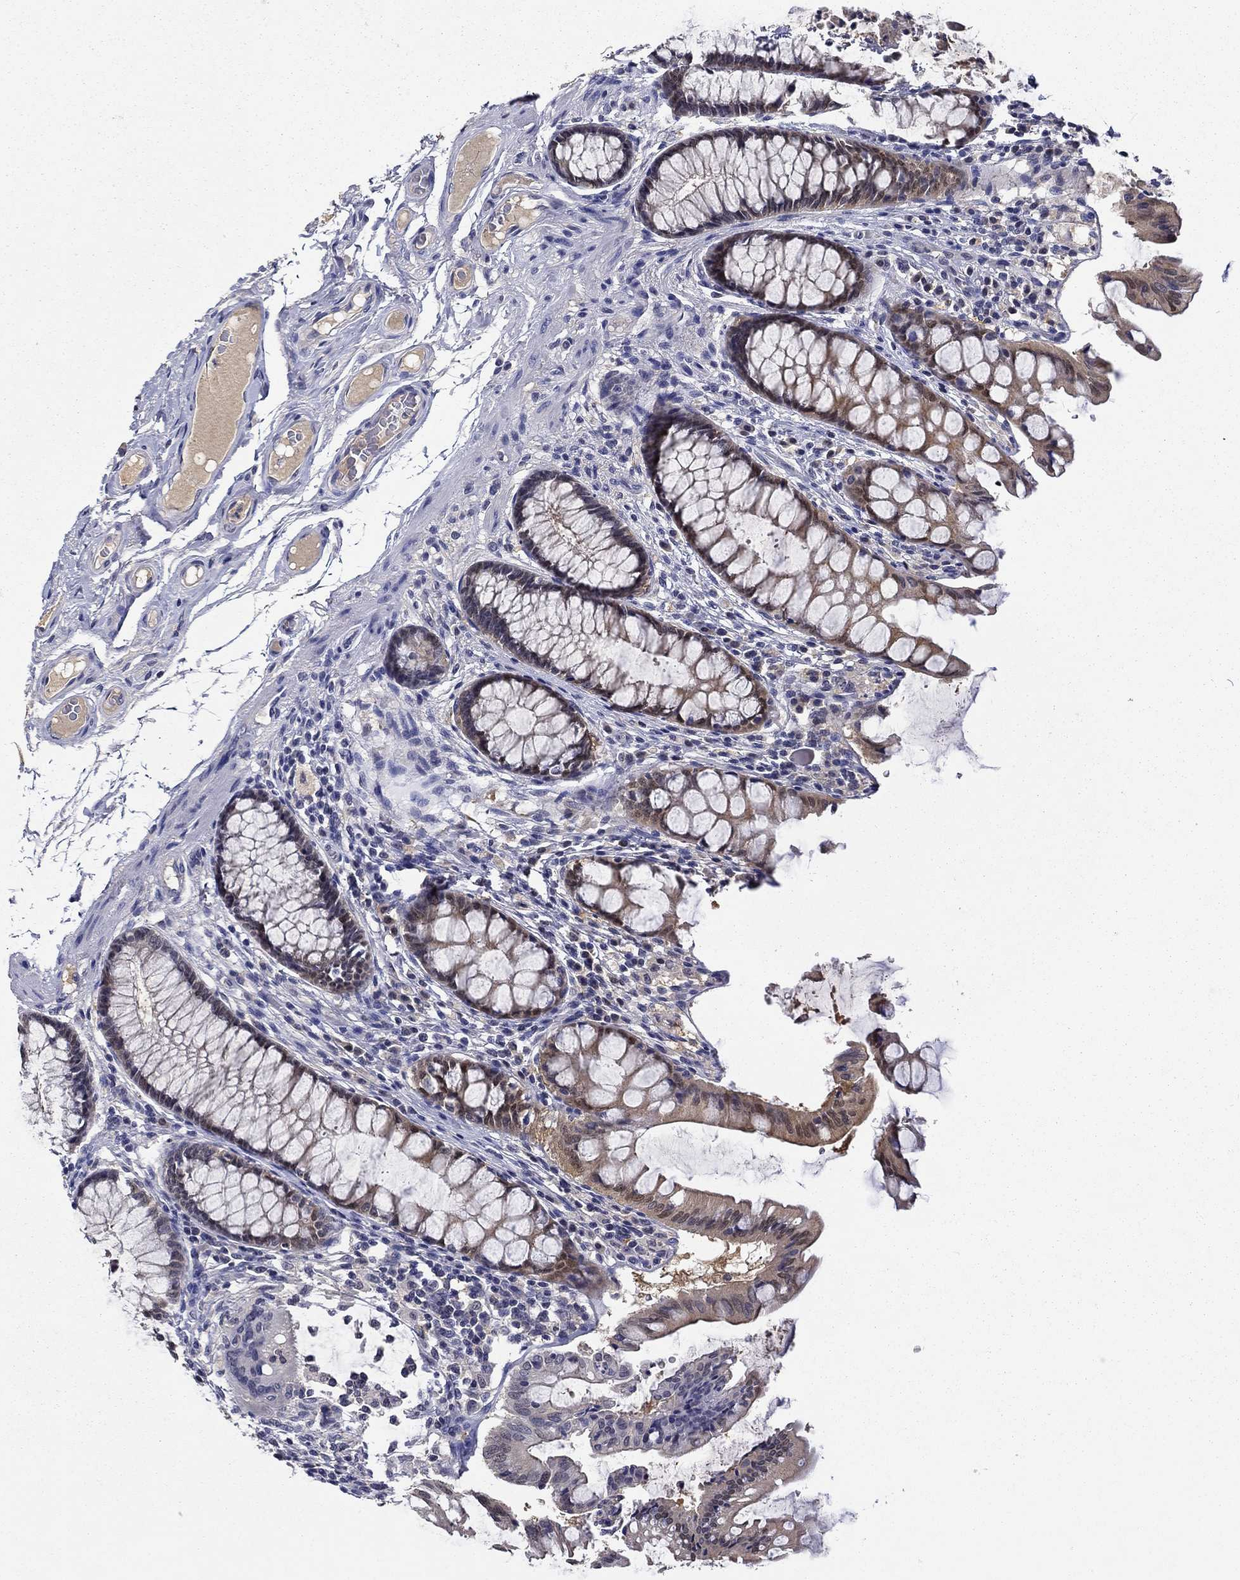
{"staining": {"intensity": "negative", "quantity": "none", "location": "none"}, "tissue": "colon", "cell_type": "Endothelial cells", "image_type": "normal", "snomed": [{"axis": "morphology", "description": "Normal tissue, NOS"}, {"axis": "topography", "description": "Colon"}], "caption": "Endothelial cells are negative for protein expression in unremarkable human colon. Nuclei are stained in blue.", "gene": "DDTL", "patient": {"sex": "female", "age": 65}}